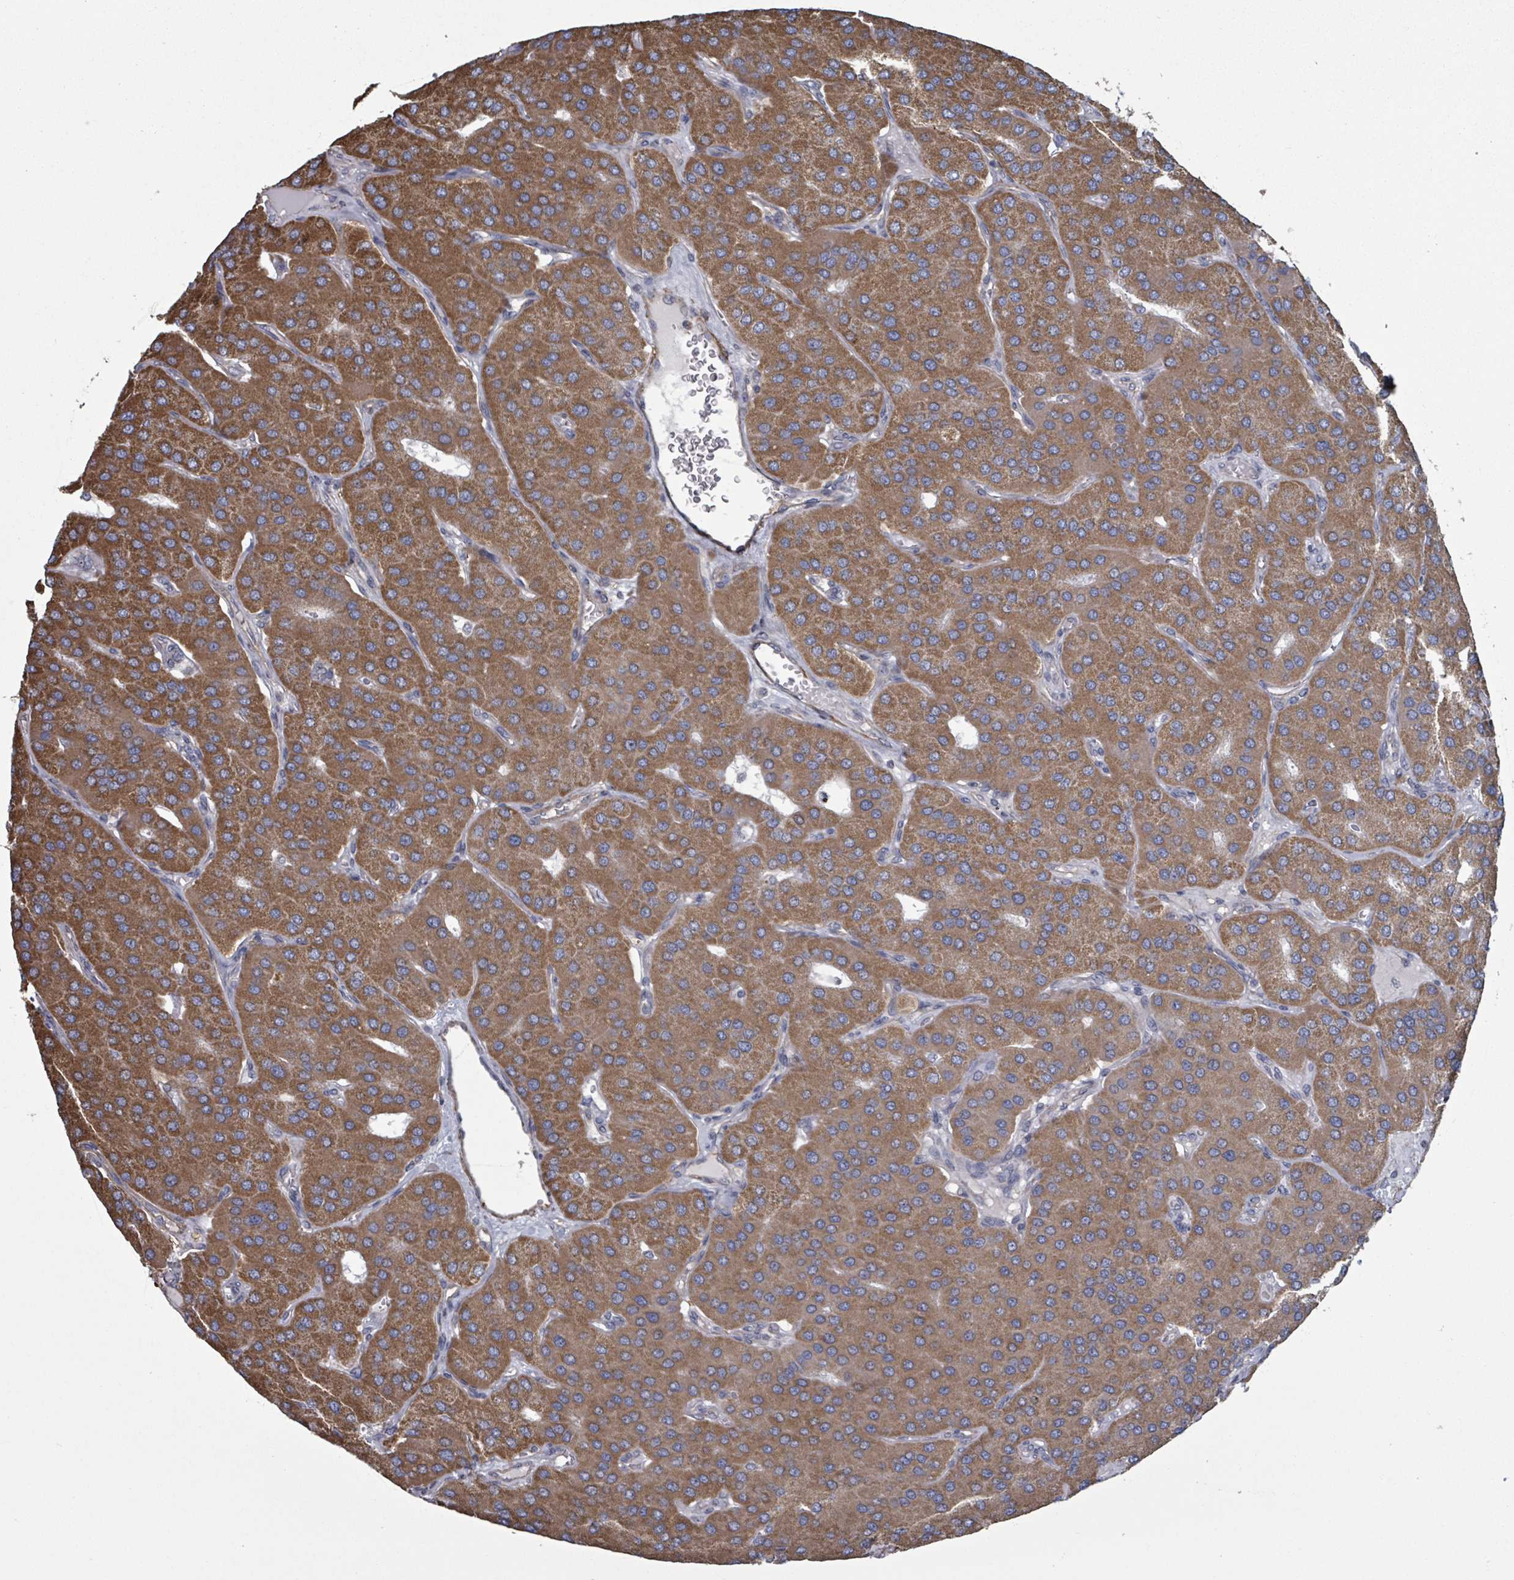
{"staining": {"intensity": "moderate", "quantity": ">75%", "location": "cytoplasmic/membranous"}, "tissue": "parathyroid gland", "cell_type": "Glandular cells", "image_type": "normal", "snomed": [{"axis": "morphology", "description": "Normal tissue, NOS"}, {"axis": "morphology", "description": "Adenoma, NOS"}, {"axis": "topography", "description": "Parathyroid gland"}], "caption": "Protein staining of unremarkable parathyroid gland reveals moderate cytoplasmic/membranous expression in approximately >75% of glandular cells.", "gene": "ADCK1", "patient": {"sex": "female", "age": 86}}